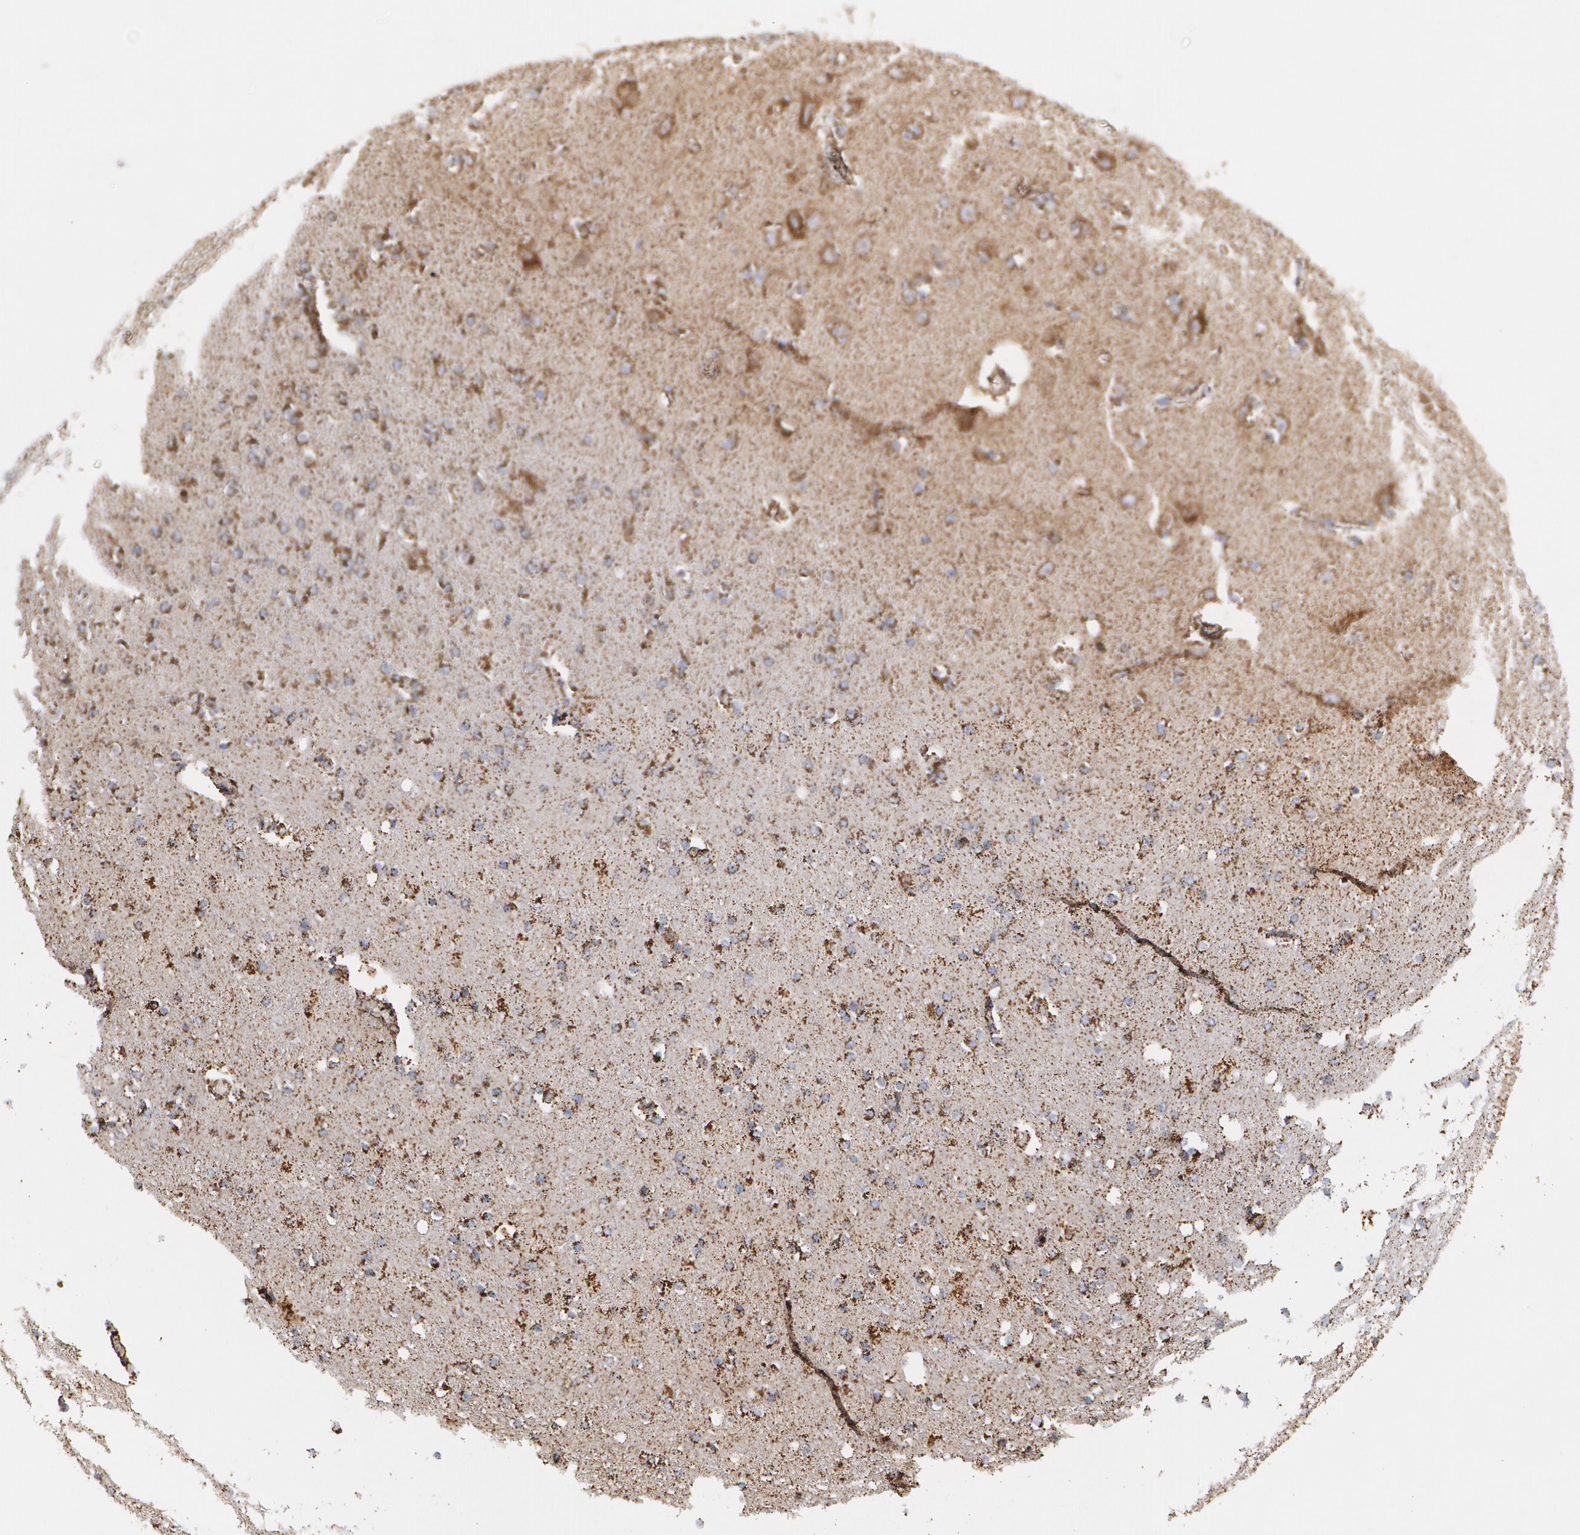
{"staining": {"intensity": "negative", "quantity": "none", "location": "none"}, "tissue": "cerebral cortex", "cell_type": "Endothelial cells", "image_type": "normal", "snomed": [{"axis": "morphology", "description": "Normal tissue, NOS"}, {"axis": "topography", "description": "Cerebral cortex"}], "caption": "High power microscopy image of an IHC micrograph of normal cerebral cortex, revealing no significant positivity in endothelial cells. (DAB IHC with hematoxylin counter stain).", "gene": "HSPD1", "patient": {"sex": "female", "age": 54}}